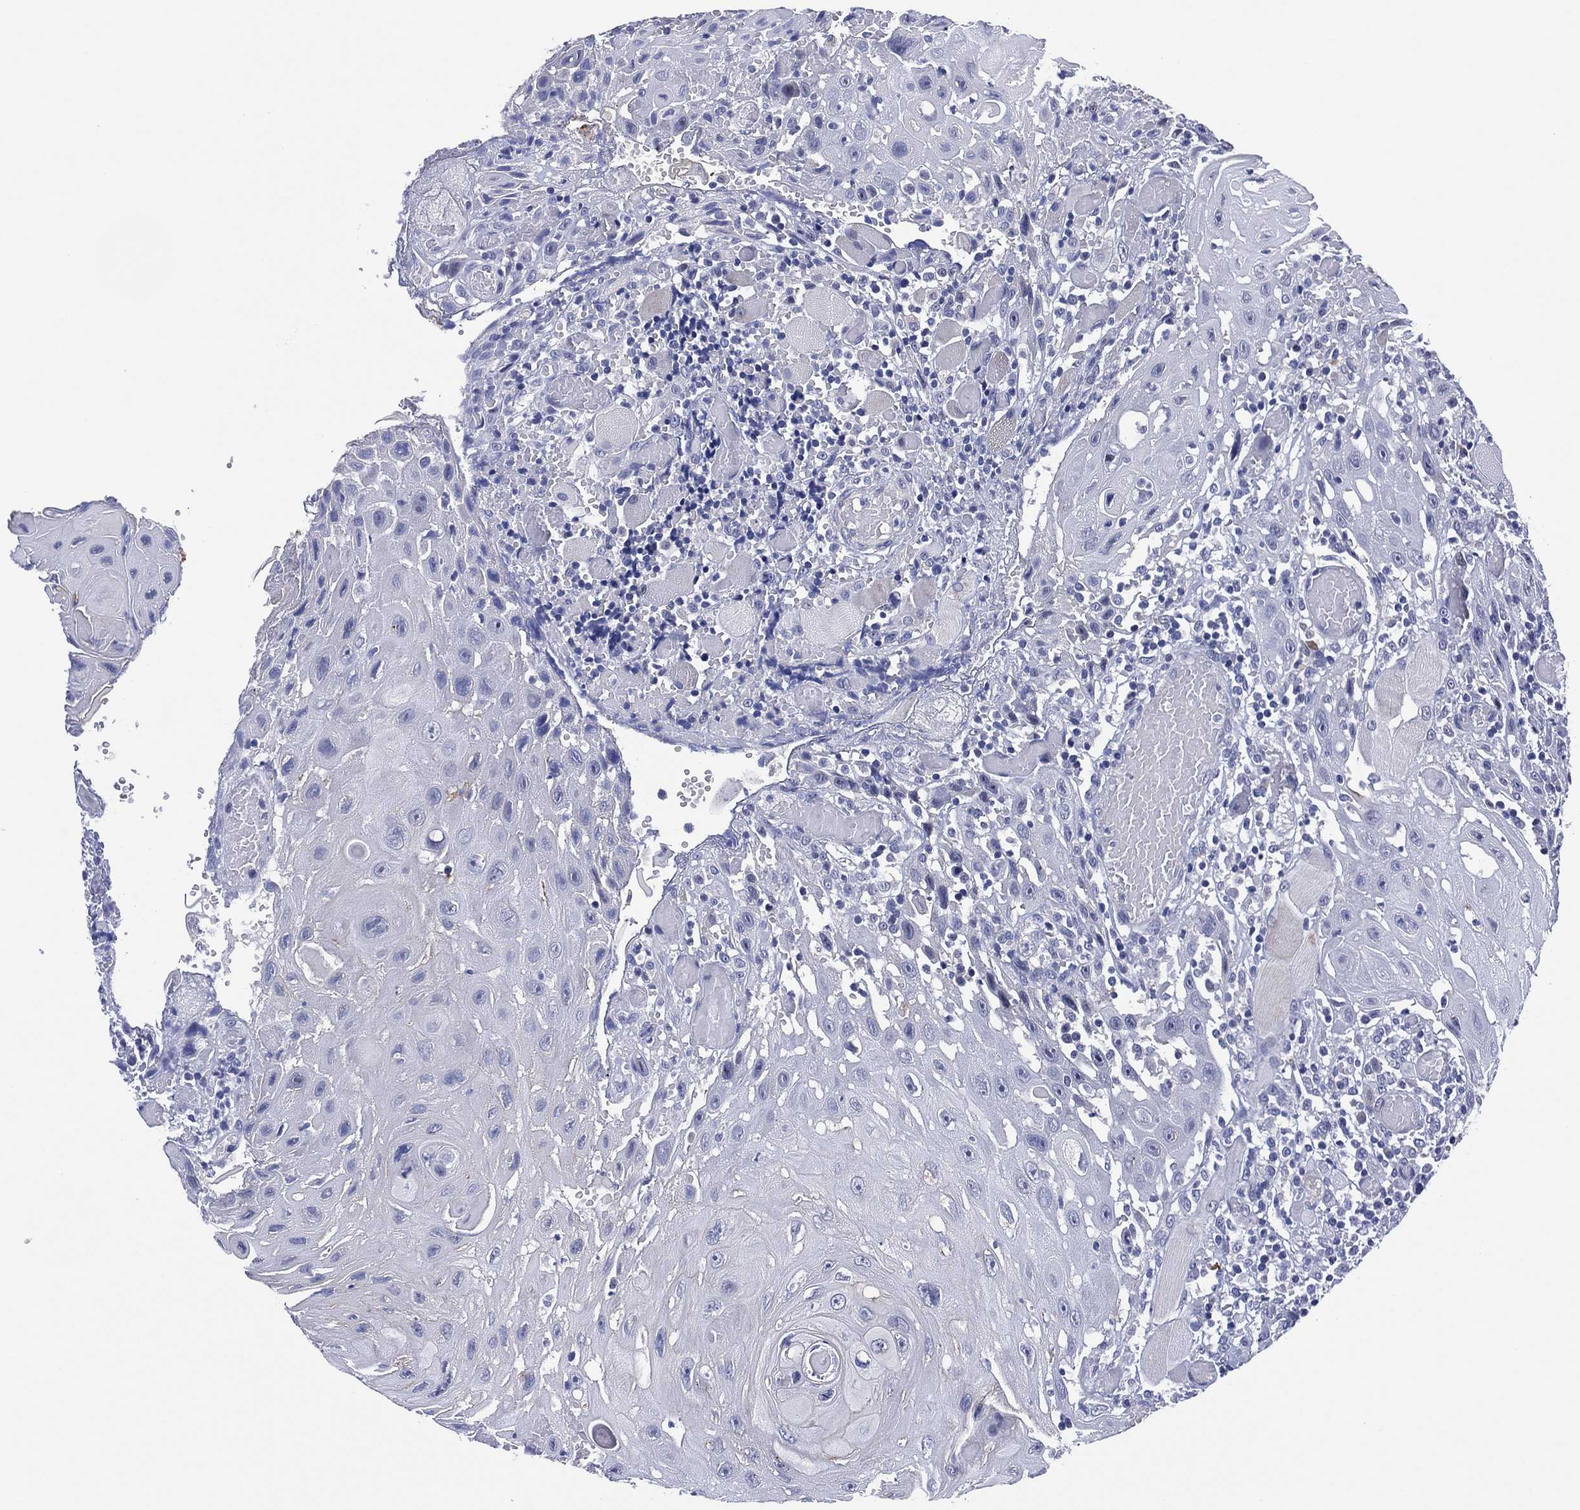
{"staining": {"intensity": "negative", "quantity": "none", "location": "none"}, "tissue": "head and neck cancer", "cell_type": "Tumor cells", "image_type": "cancer", "snomed": [{"axis": "morphology", "description": "Normal tissue, NOS"}, {"axis": "morphology", "description": "Squamous cell carcinoma, NOS"}, {"axis": "topography", "description": "Oral tissue"}, {"axis": "topography", "description": "Head-Neck"}], "caption": "Immunohistochemistry image of neoplastic tissue: head and neck squamous cell carcinoma stained with DAB (3,3'-diaminobenzidine) exhibits no significant protein staining in tumor cells.", "gene": "CLIP3", "patient": {"sex": "male", "age": 71}}